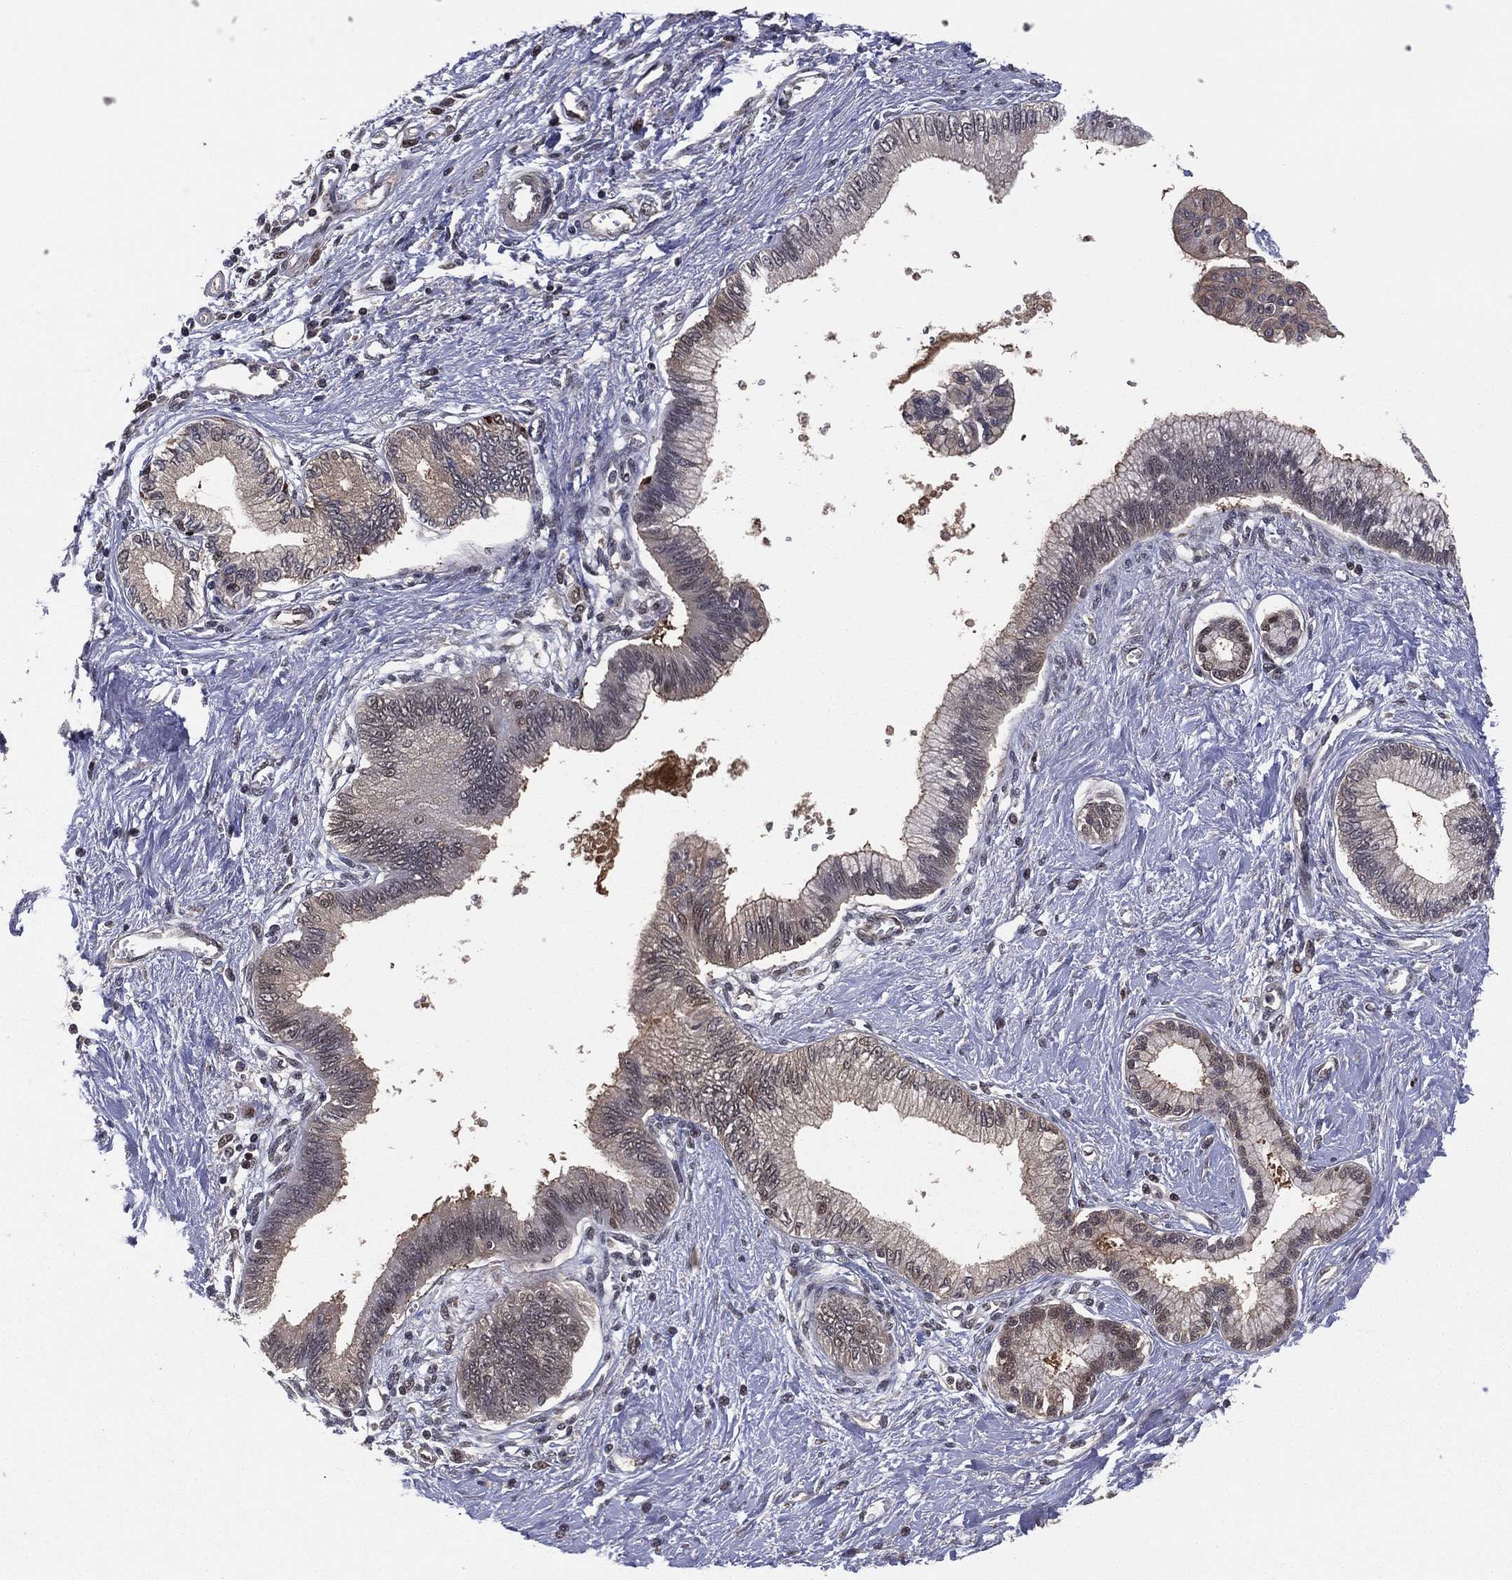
{"staining": {"intensity": "weak", "quantity": "<25%", "location": "cytoplasmic/membranous"}, "tissue": "pancreatic cancer", "cell_type": "Tumor cells", "image_type": "cancer", "snomed": [{"axis": "morphology", "description": "Adenocarcinoma, NOS"}, {"axis": "topography", "description": "Pancreas"}], "caption": "High power microscopy image of an IHC micrograph of pancreatic adenocarcinoma, revealing no significant staining in tumor cells.", "gene": "ICOSLG", "patient": {"sex": "female", "age": 77}}